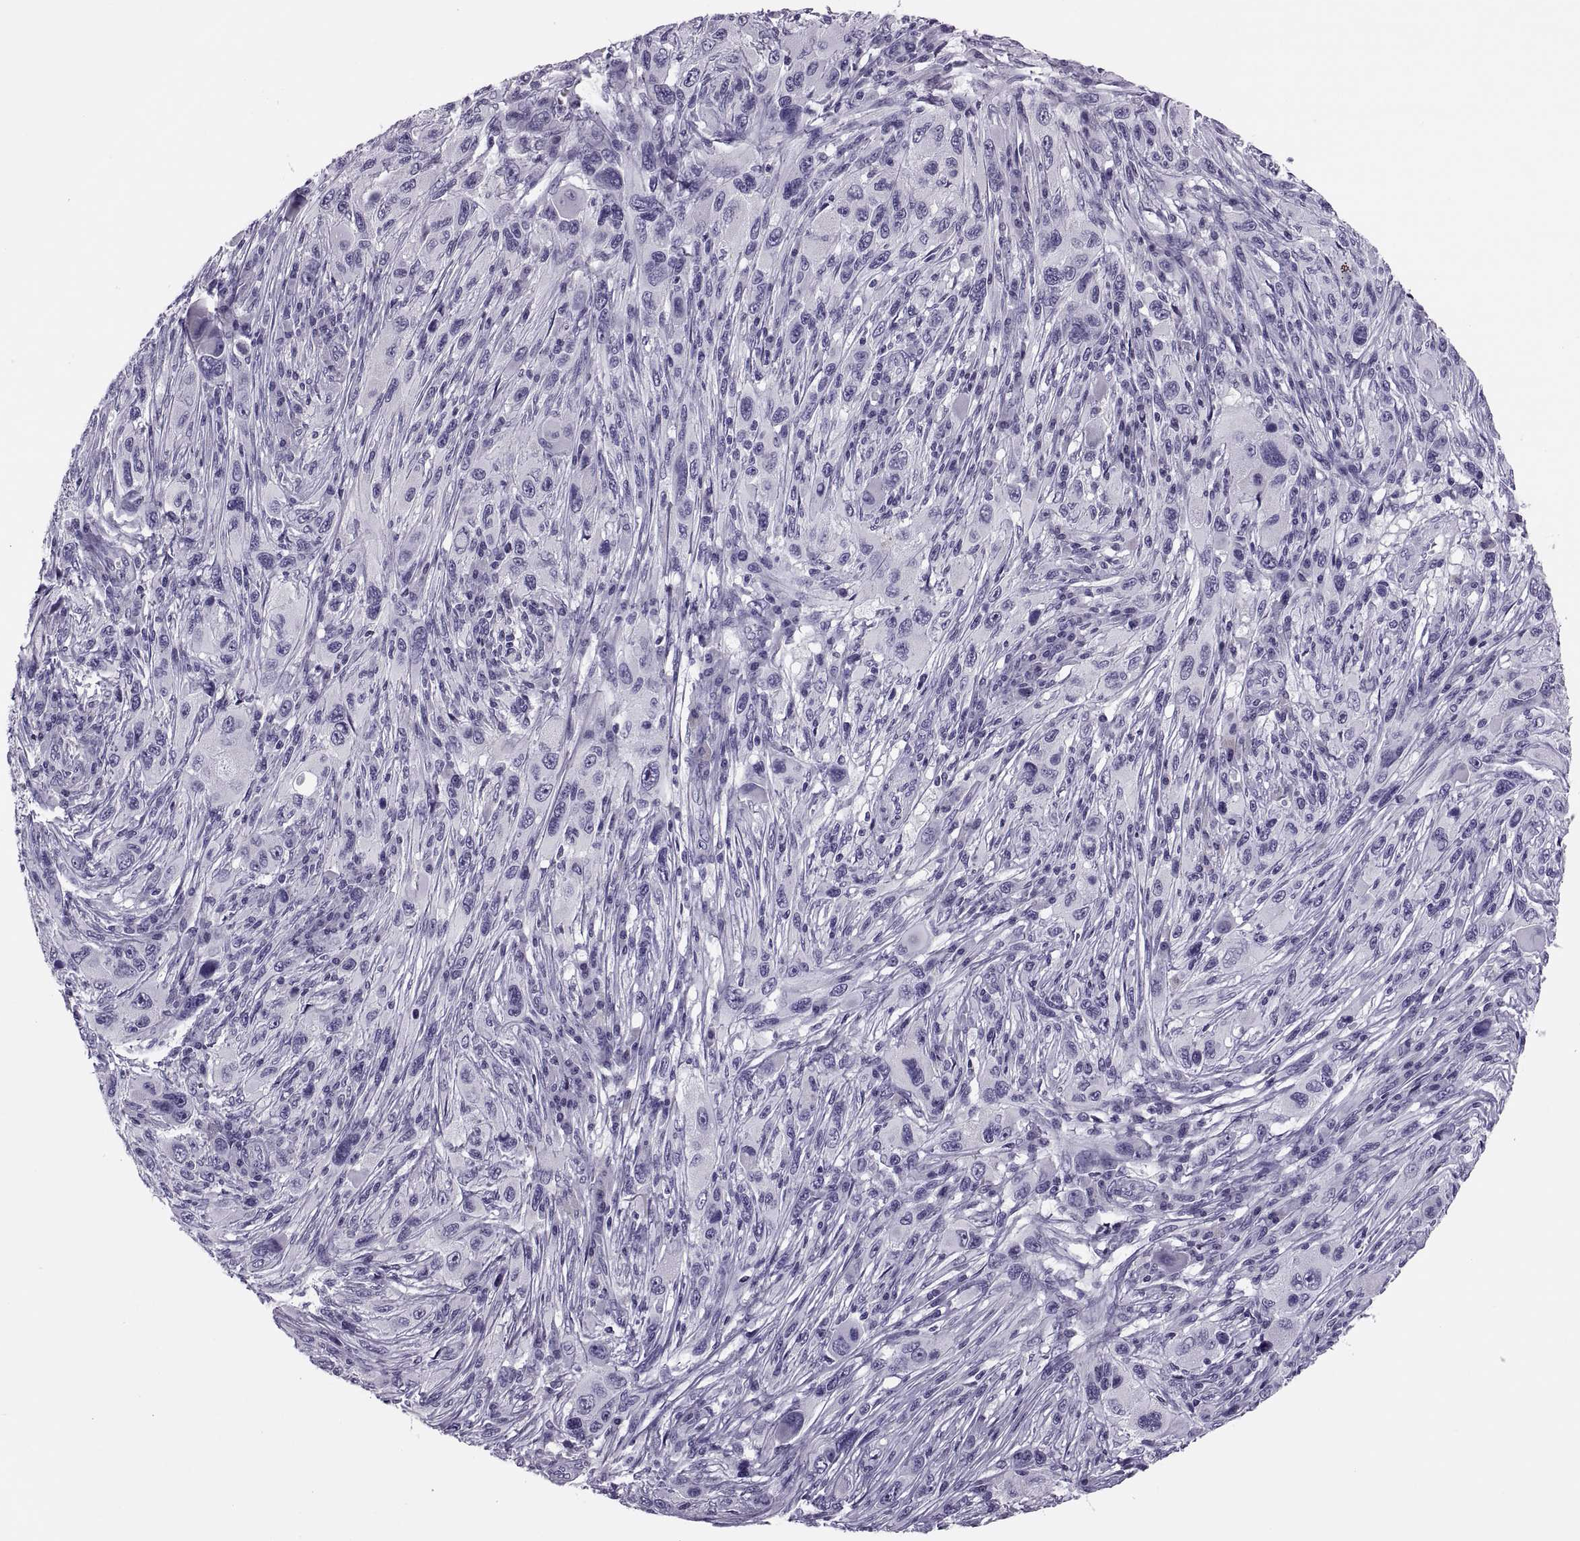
{"staining": {"intensity": "negative", "quantity": "none", "location": "none"}, "tissue": "melanoma", "cell_type": "Tumor cells", "image_type": "cancer", "snomed": [{"axis": "morphology", "description": "Malignant melanoma, NOS"}, {"axis": "topography", "description": "Skin"}], "caption": "IHC micrograph of human malignant melanoma stained for a protein (brown), which reveals no staining in tumor cells.", "gene": "SYNGR4", "patient": {"sex": "male", "age": 53}}